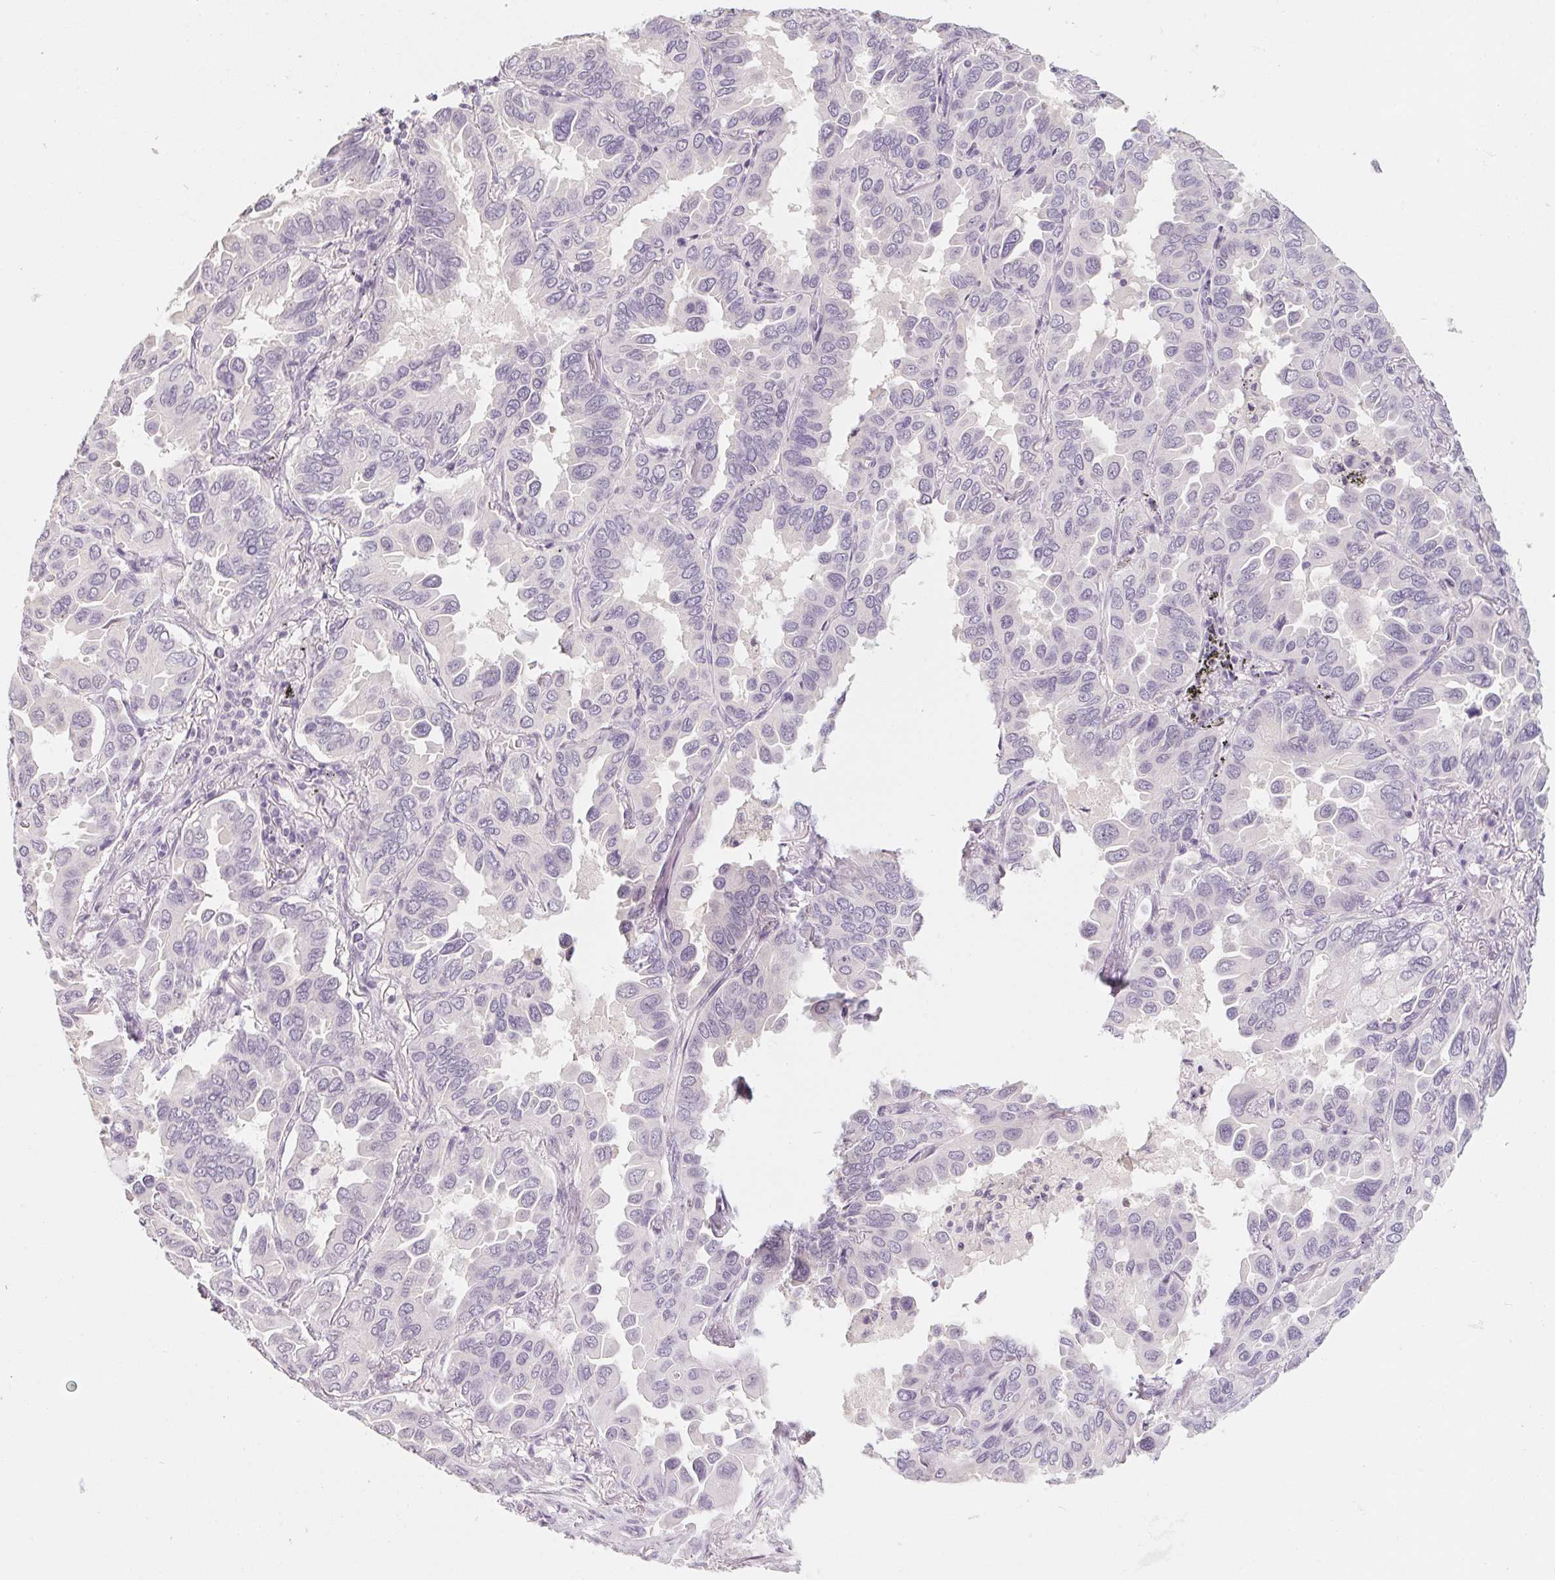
{"staining": {"intensity": "negative", "quantity": "none", "location": "none"}, "tissue": "lung cancer", "cell_type": "Tumor cells", "image_type": "cancer", "snomed": [{"axis": "morphology", "description": "Adenocarcinoma, NOS"}, {"axis": "topography", "description": "Lung"}], "caption": "The photomicrograph demonstrates no significant positivity in tumor cells of lung cancer (adenocarcinoma).", "gene": "CAPZA3", "patient": {"sex": "male", "age": 64}}